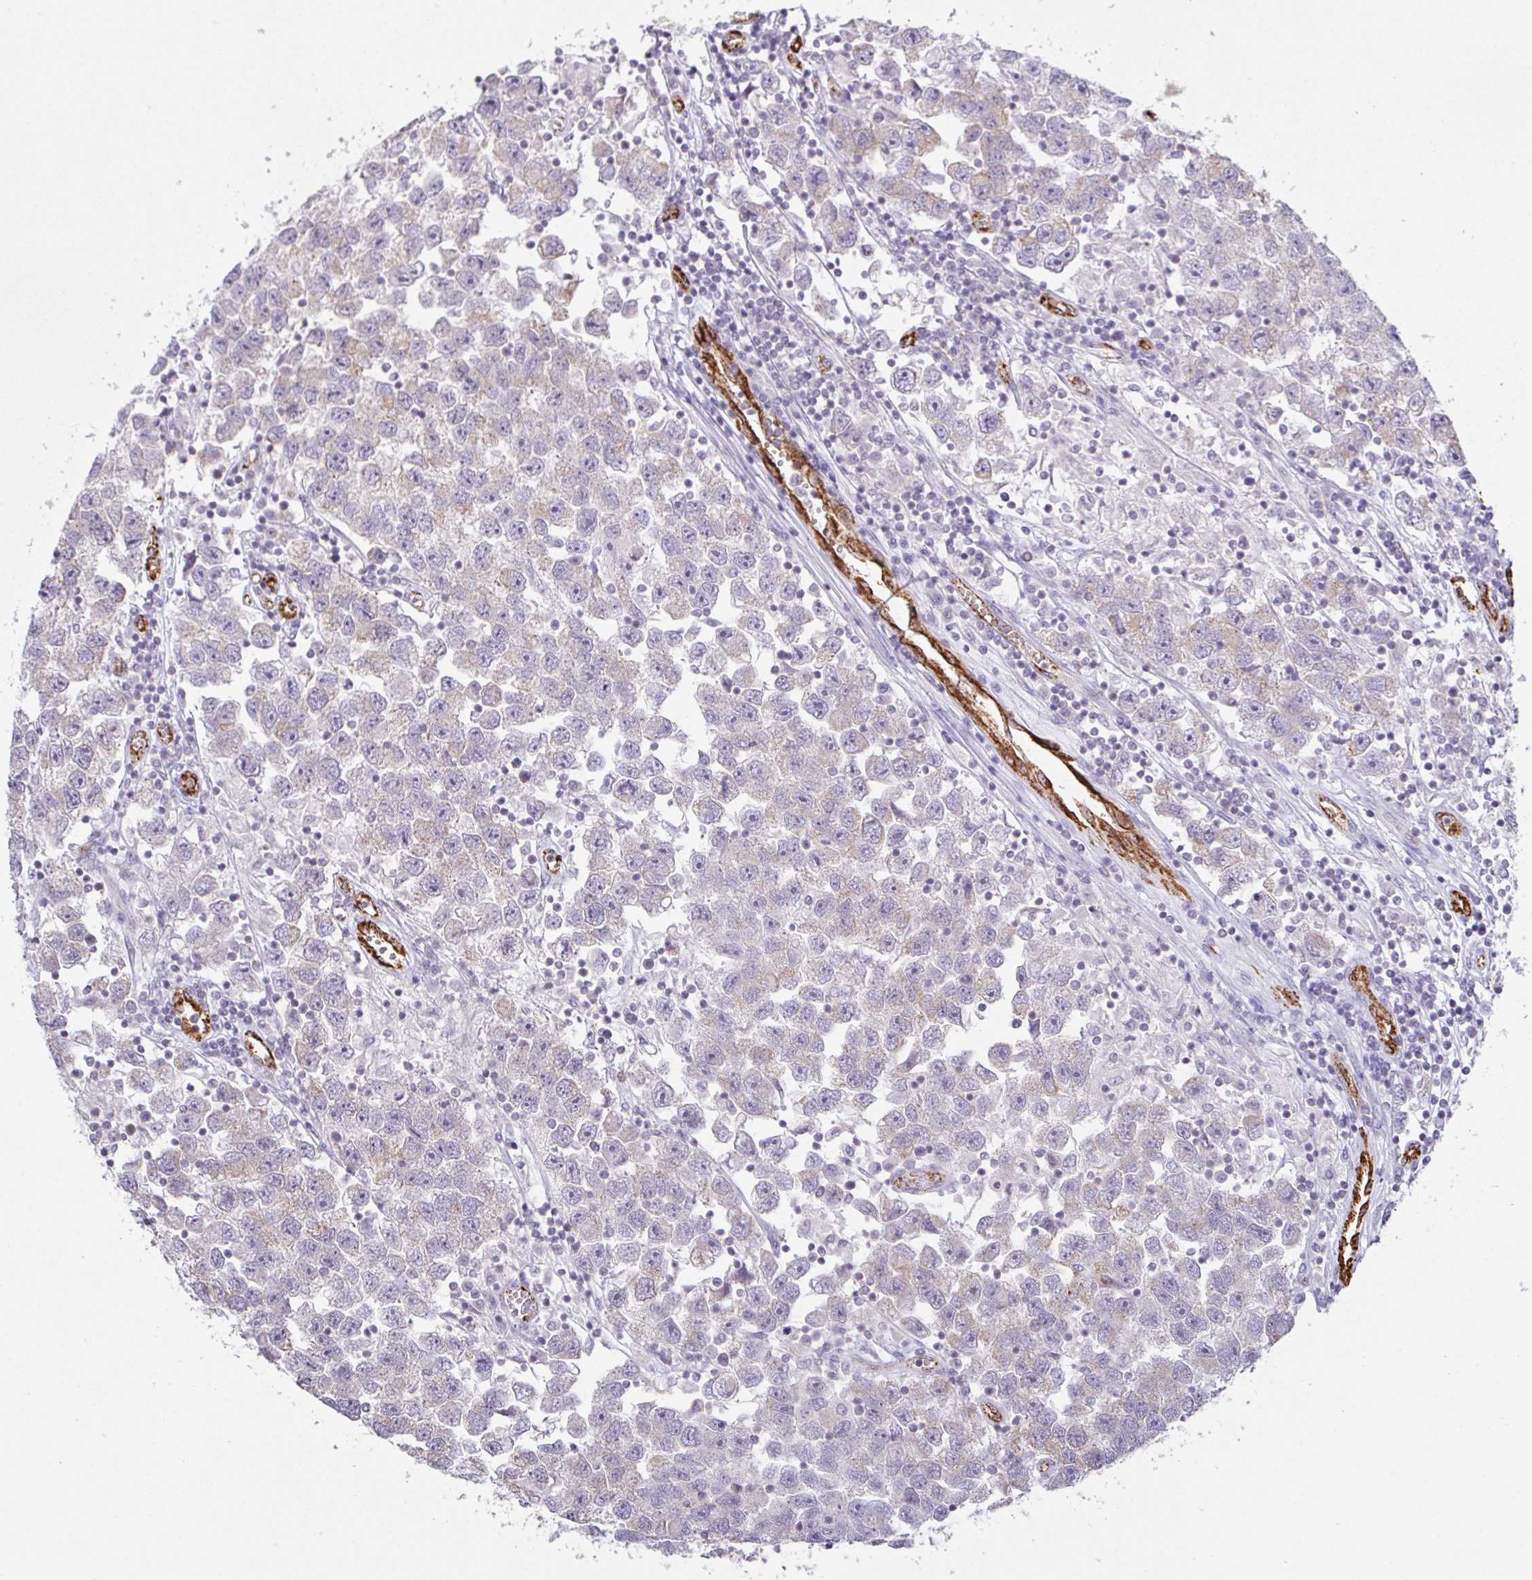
{"staining": {"intensity": "negative", "quantity": "none", "location": "none"}, "tissue": "testis cancer", "cell_type": "Tumor cells", "image_type": "cancer", "snomed": [{"axis": "morphology", "description": "Seminoma, NOS"}, {"axis": "topography", "description": "Testis"}], "caption": "An immunohistochemistry (IHC) micrograph of seminoma (testis) is shown. There is no staining in tumor cells of seminoma (testis).", "gene": "PLCD4", "patient": {"sex": "male", "age": 26}}